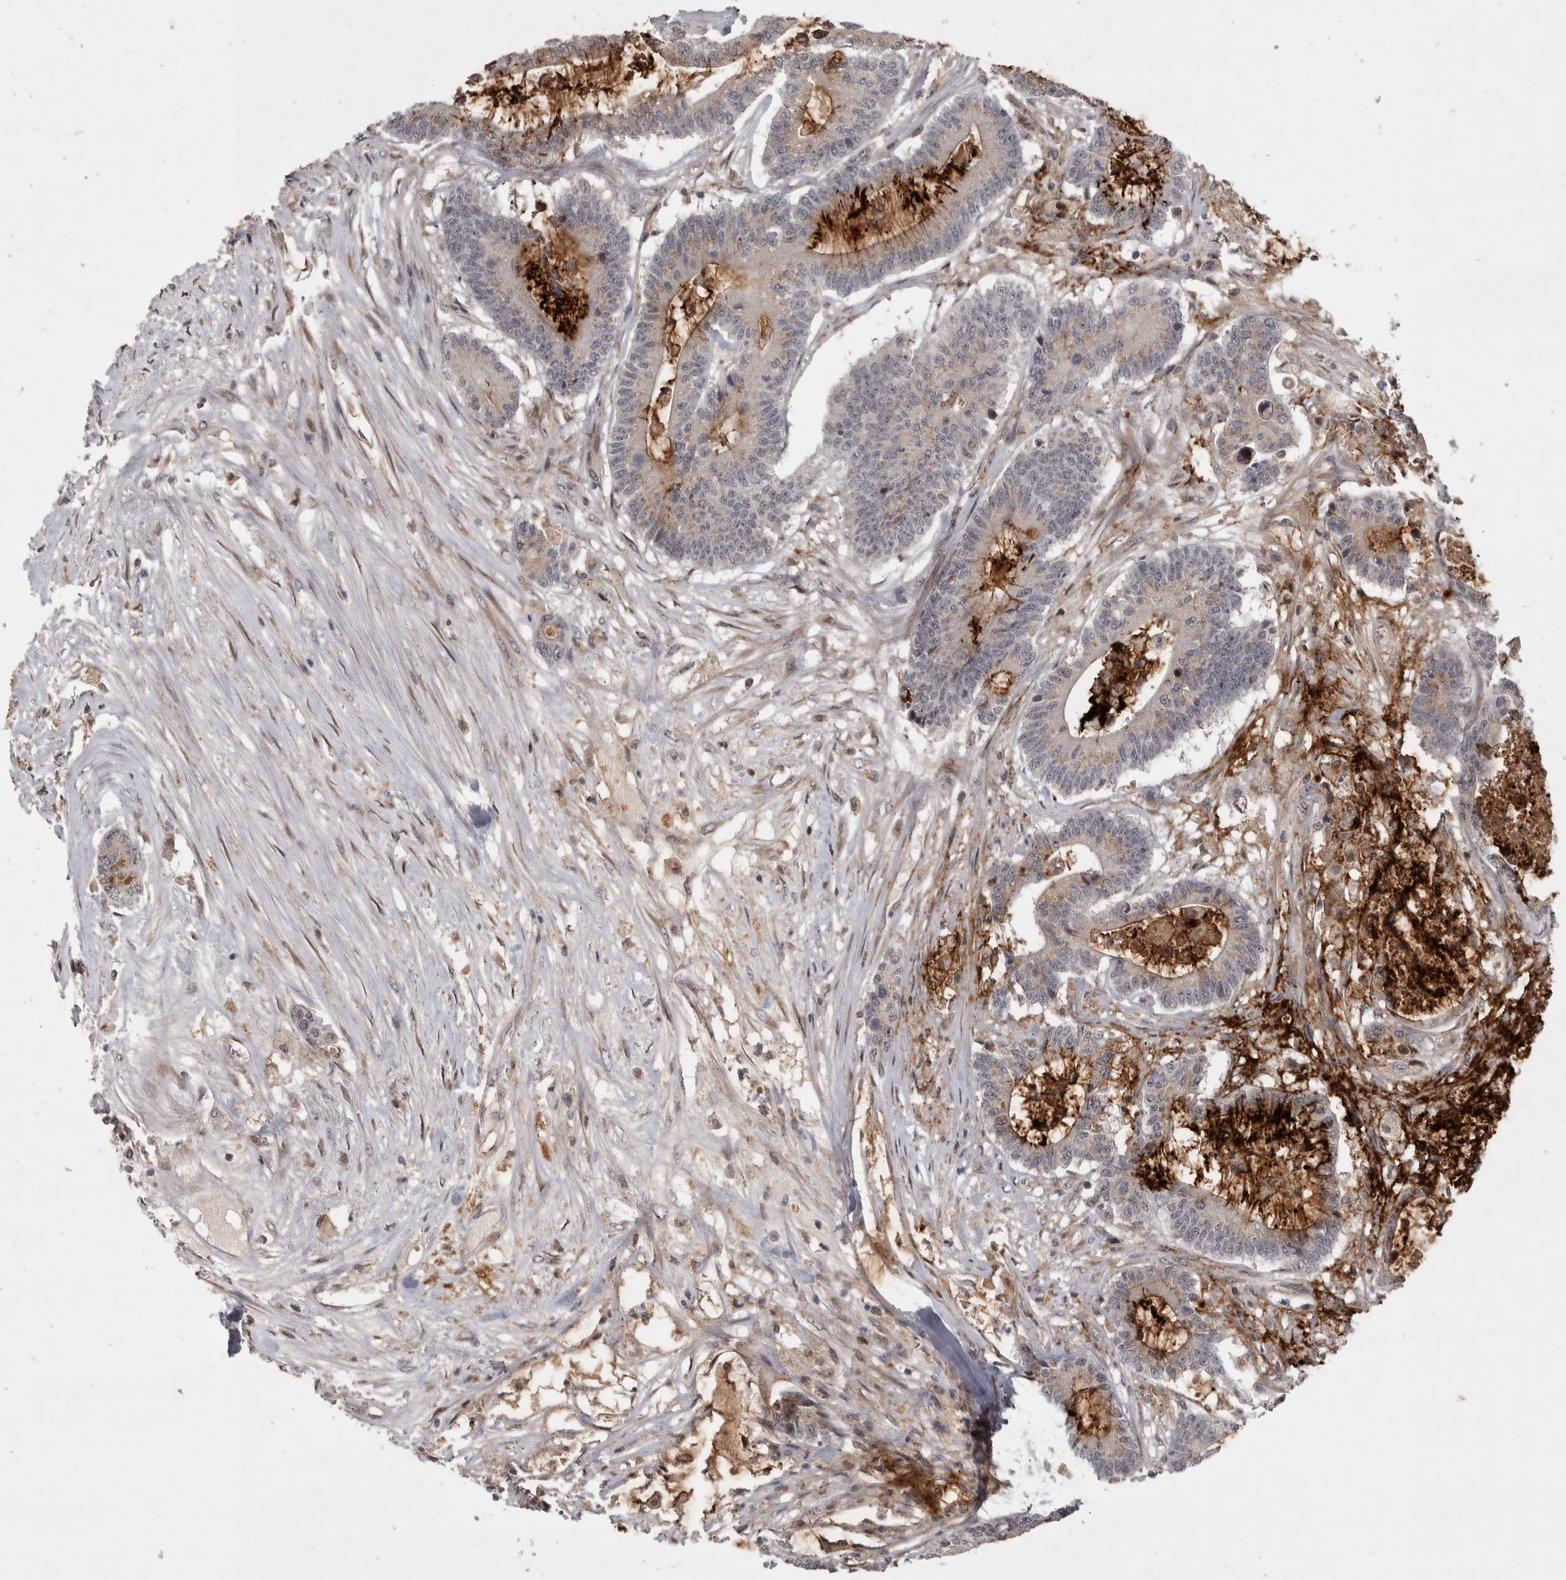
{"staining": {"intensity": "strong", "quantity": "<25%", "location": "cytoplasmic/membranous"}, "tissue": "colorectal cancer", "cell_type": "Tumor cells", "image_type": "cancer", "snomed": [{"axis": "morphology", "description": "Adenocarcinoma, NOS"}, {"axis": "topography", "description": "Colon"}], "caption": "Colorectal adenocarcinoma stained with DAB IHC displays medium levels of strong cytoplasmic/membranous positivity in about <25% of tumor cells. Immunohistochemistry stains the protein of interest in brown and the nuclei are stained blue.", "gene": "MAN2A1", "patient": {"sex": "female", "age": 84}}